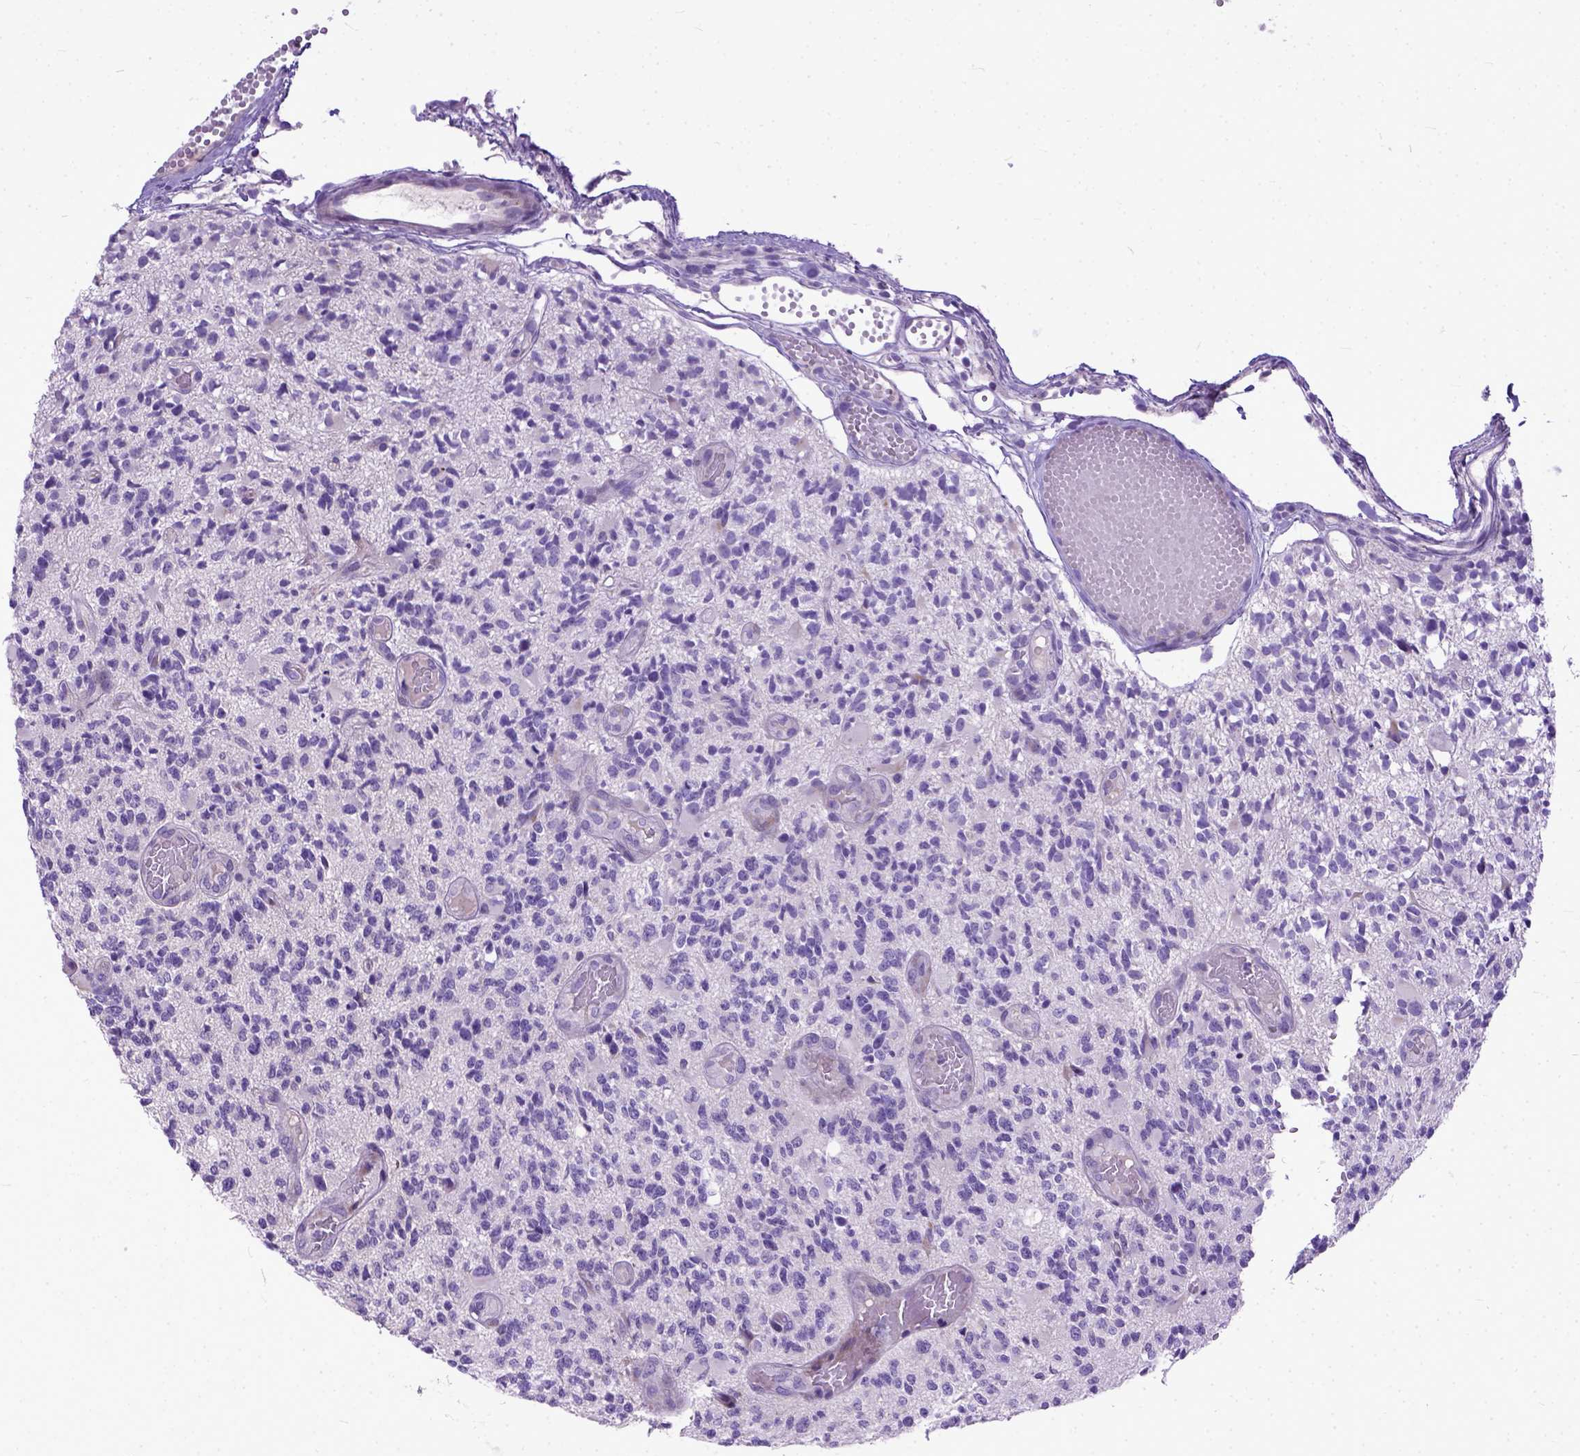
{"staining": {"intensity": "negative", "quantity": "none", "location": "none"}, "tissue": "glioma", "cell_type": "Tumor cells", "image_type": "cancer", "snomed": [{"axis": "morphology", "description": "Glioma, malignant, High grade"}, {"axis": "topography", "description": "Brain"}], "caption": "Immunohistochemistry (IHC) photomicrograph of glioma stained for a protein (brown), which shows no positivity in tumor cells. (DAB IHC with hematoxylin counter stain).", "gene": "PLK5", "patient": {"sex": "female", "age": 63}}